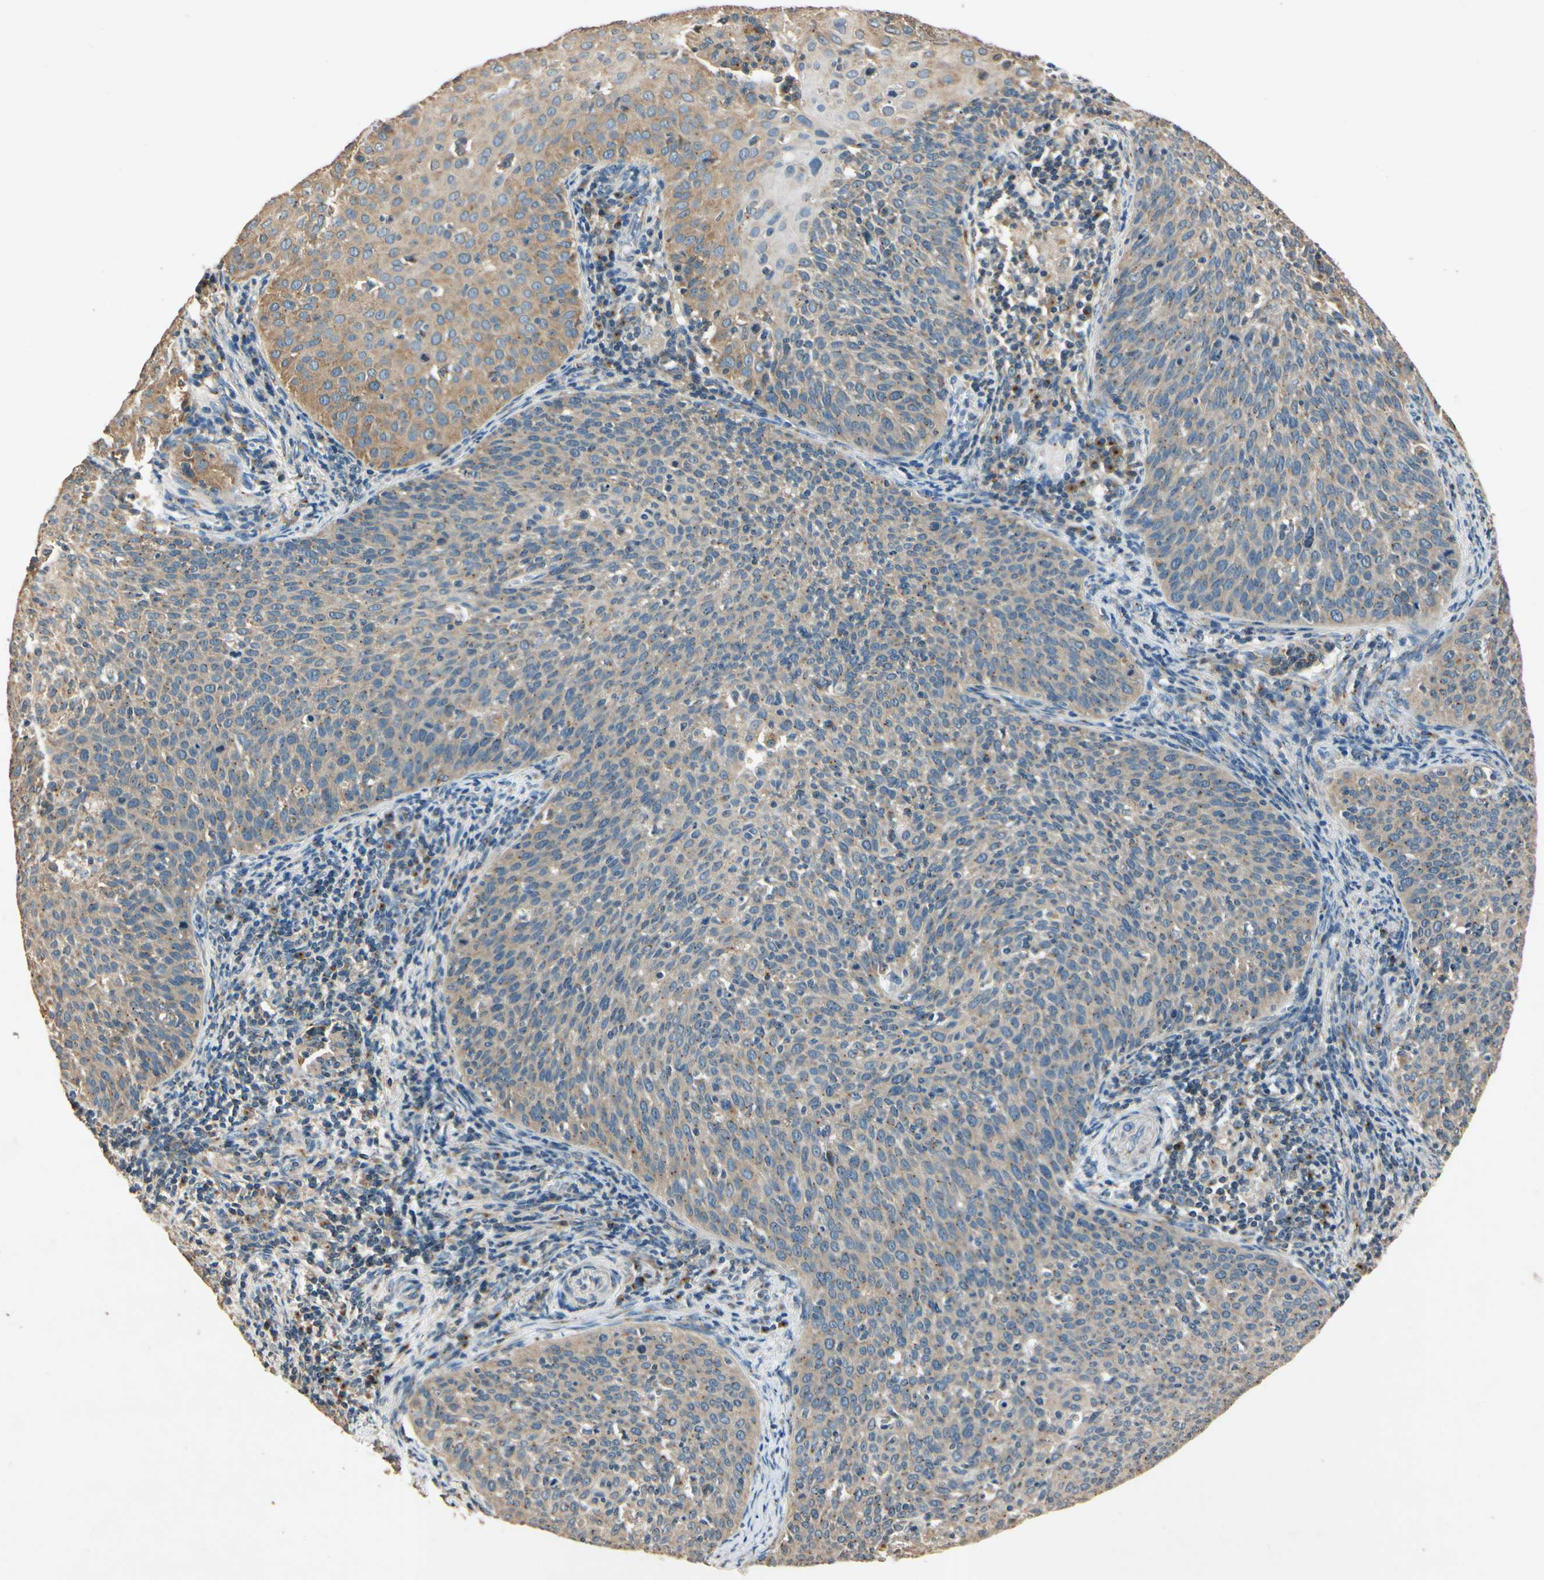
{"staining": {"intensity": "weak", "quantity": ">75%", "location": "cytoplasmic/membranous"}, "tissue": "cervical cancer", "cell_type": "Tumor cells", "image_type": "cancer", "snomed": [{"axis": "morphology", "description": "Squamous cell carcinoma, NOS"}, {"axis": "topography", "description": "Cervix"}], "caption": "Immunohistochemistry histopathology image of neoplastic tissue: human cervical squamous cell carcinoma stained using immunohistochemistry displays low levels of weak protein expression localized specifically in the cytoplasmic/membranous of tumor cells, appearing as a cytoplasmic/membranous brown color.", "gene": "AKAP9", "patient": {"sex": "female", "age": 38}}